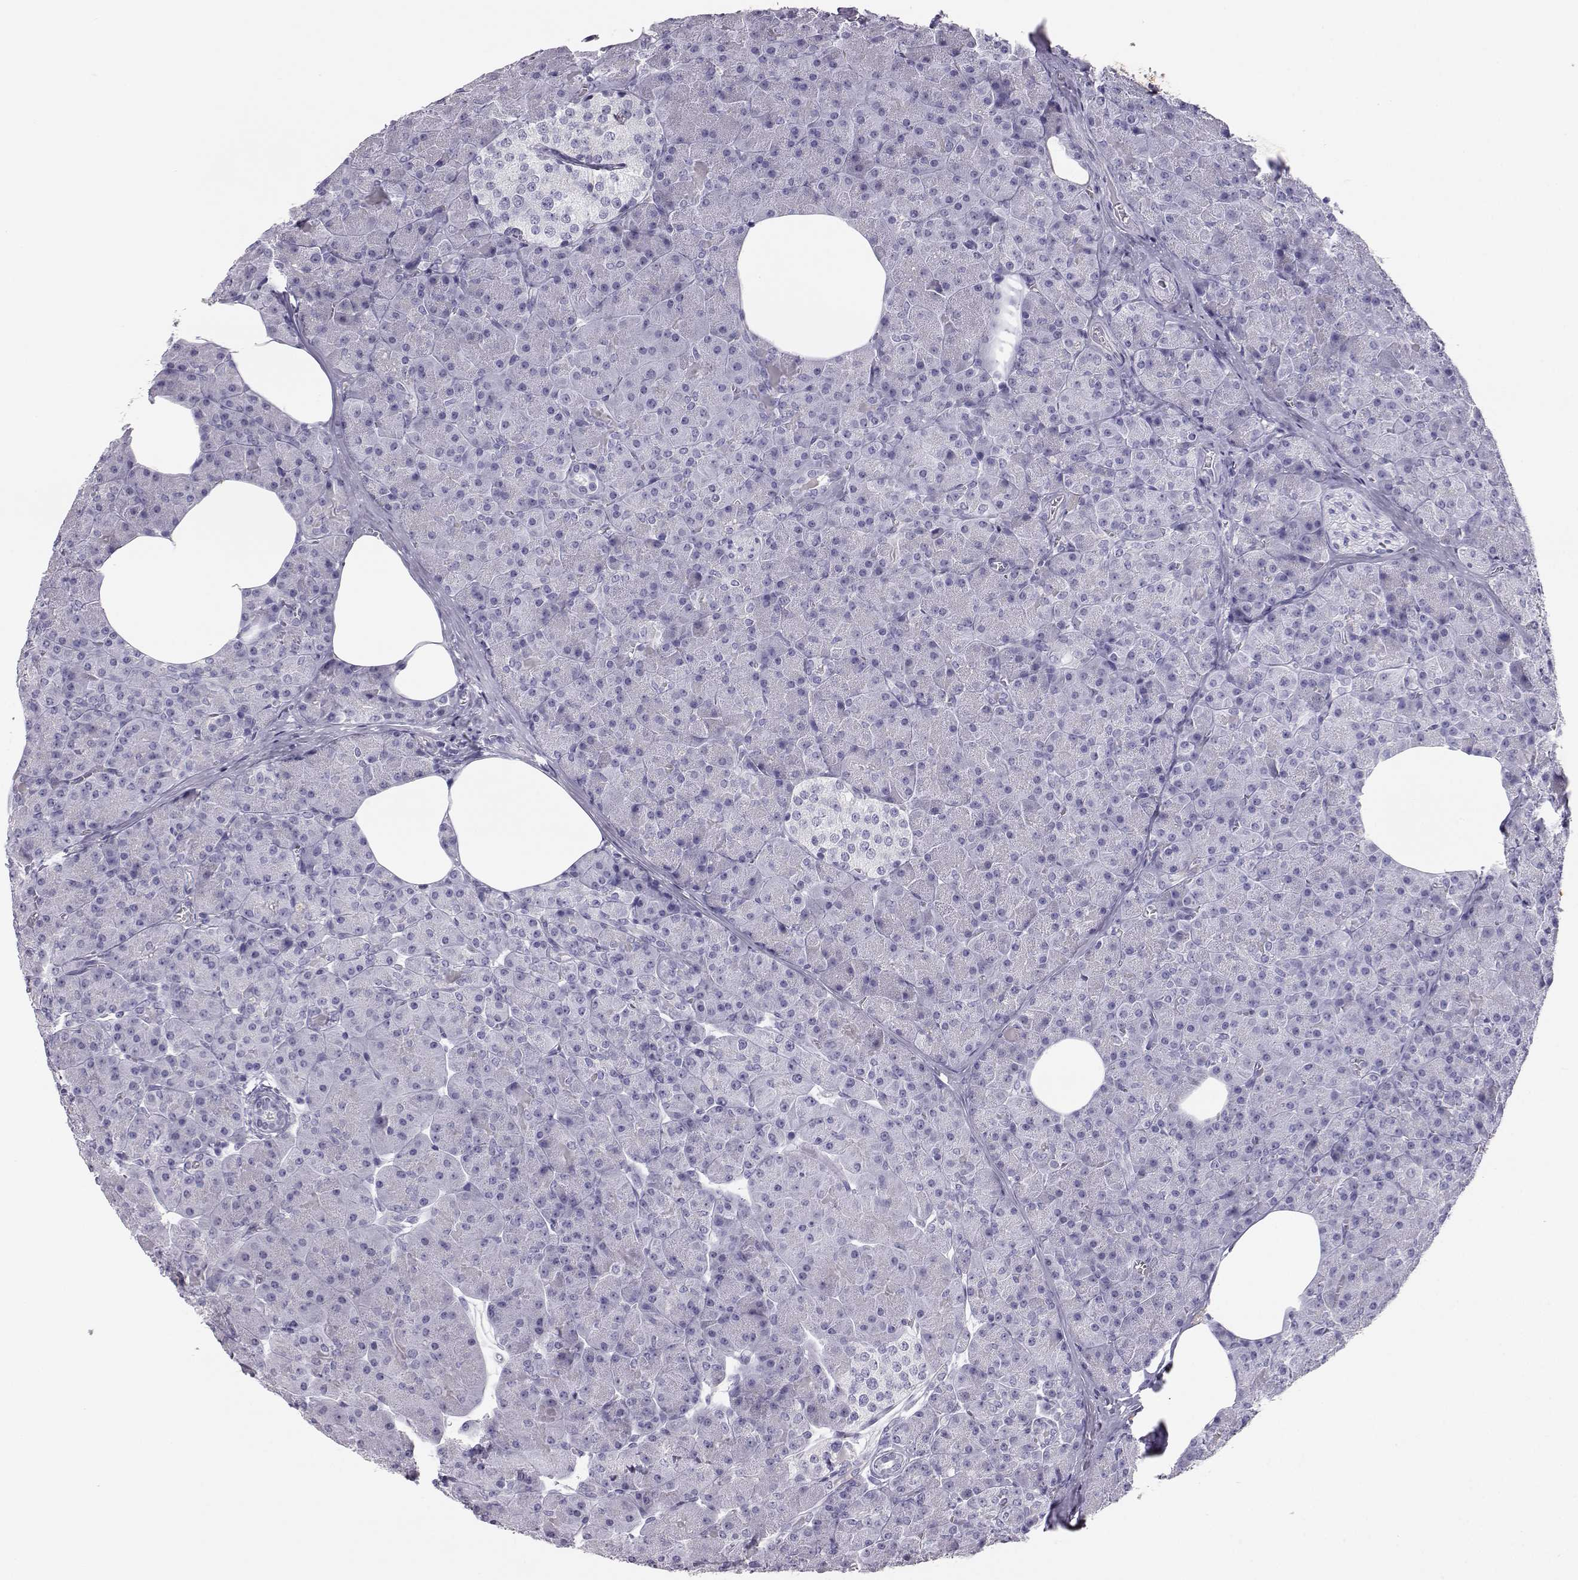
{"staining": {"intensity": "negative", "quantity": "none", "location": "none"}, "tissue": "pancreas", "cell_type": "Exocrine glandular cells", "image_type": "normal", "snomed": [{"axis": "morphology", "description": "Normal tissue, NOS"}, {"axis": "topography", "description": "Pancreas"}], "caption": "Human pancreas stained for a protein using IHC reveals no expression in exocrine glandular cells.", "gene": "ITLN1", "patient": {"sex": "female", "age": 45}}